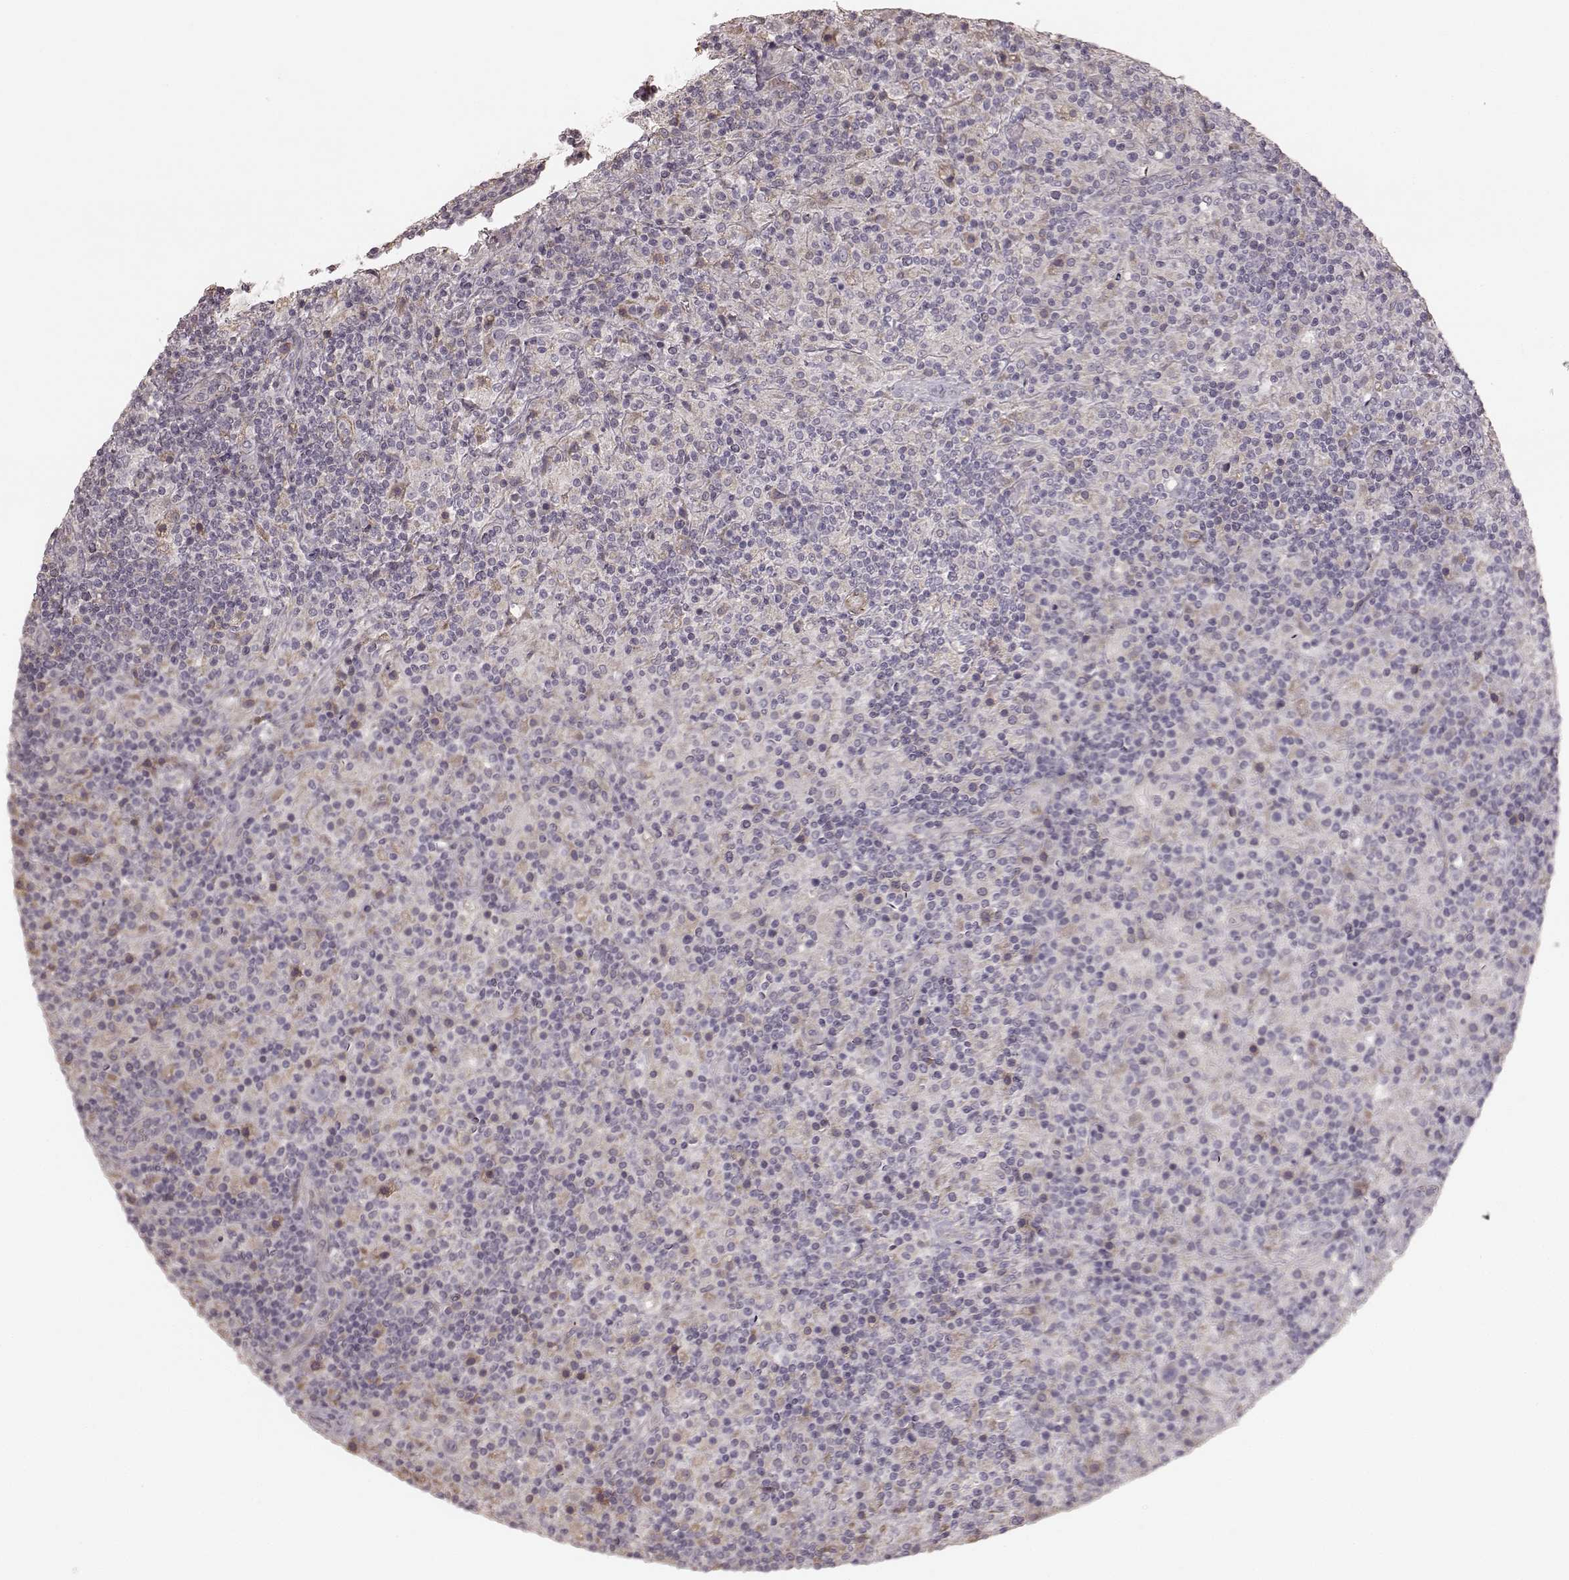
{"staining": {"intensity": "negative", "quantity": "none", "location": "none"}, "tissue": "lymphoma", "cell_type": "Tumor cells", "image_type": "cancer", "snomed": [{"axis": "morphology", "description": "Hodgkin's disease, NOS"}, {"axis": "topography", "description": "Lymph node"}], "caption": "This is a image of immunohistochemistry staining of lymphoma, which shows no expression in tumor cells.", "gene": "KCNJ9", "patient": {"sex": "male", "age": 70}}